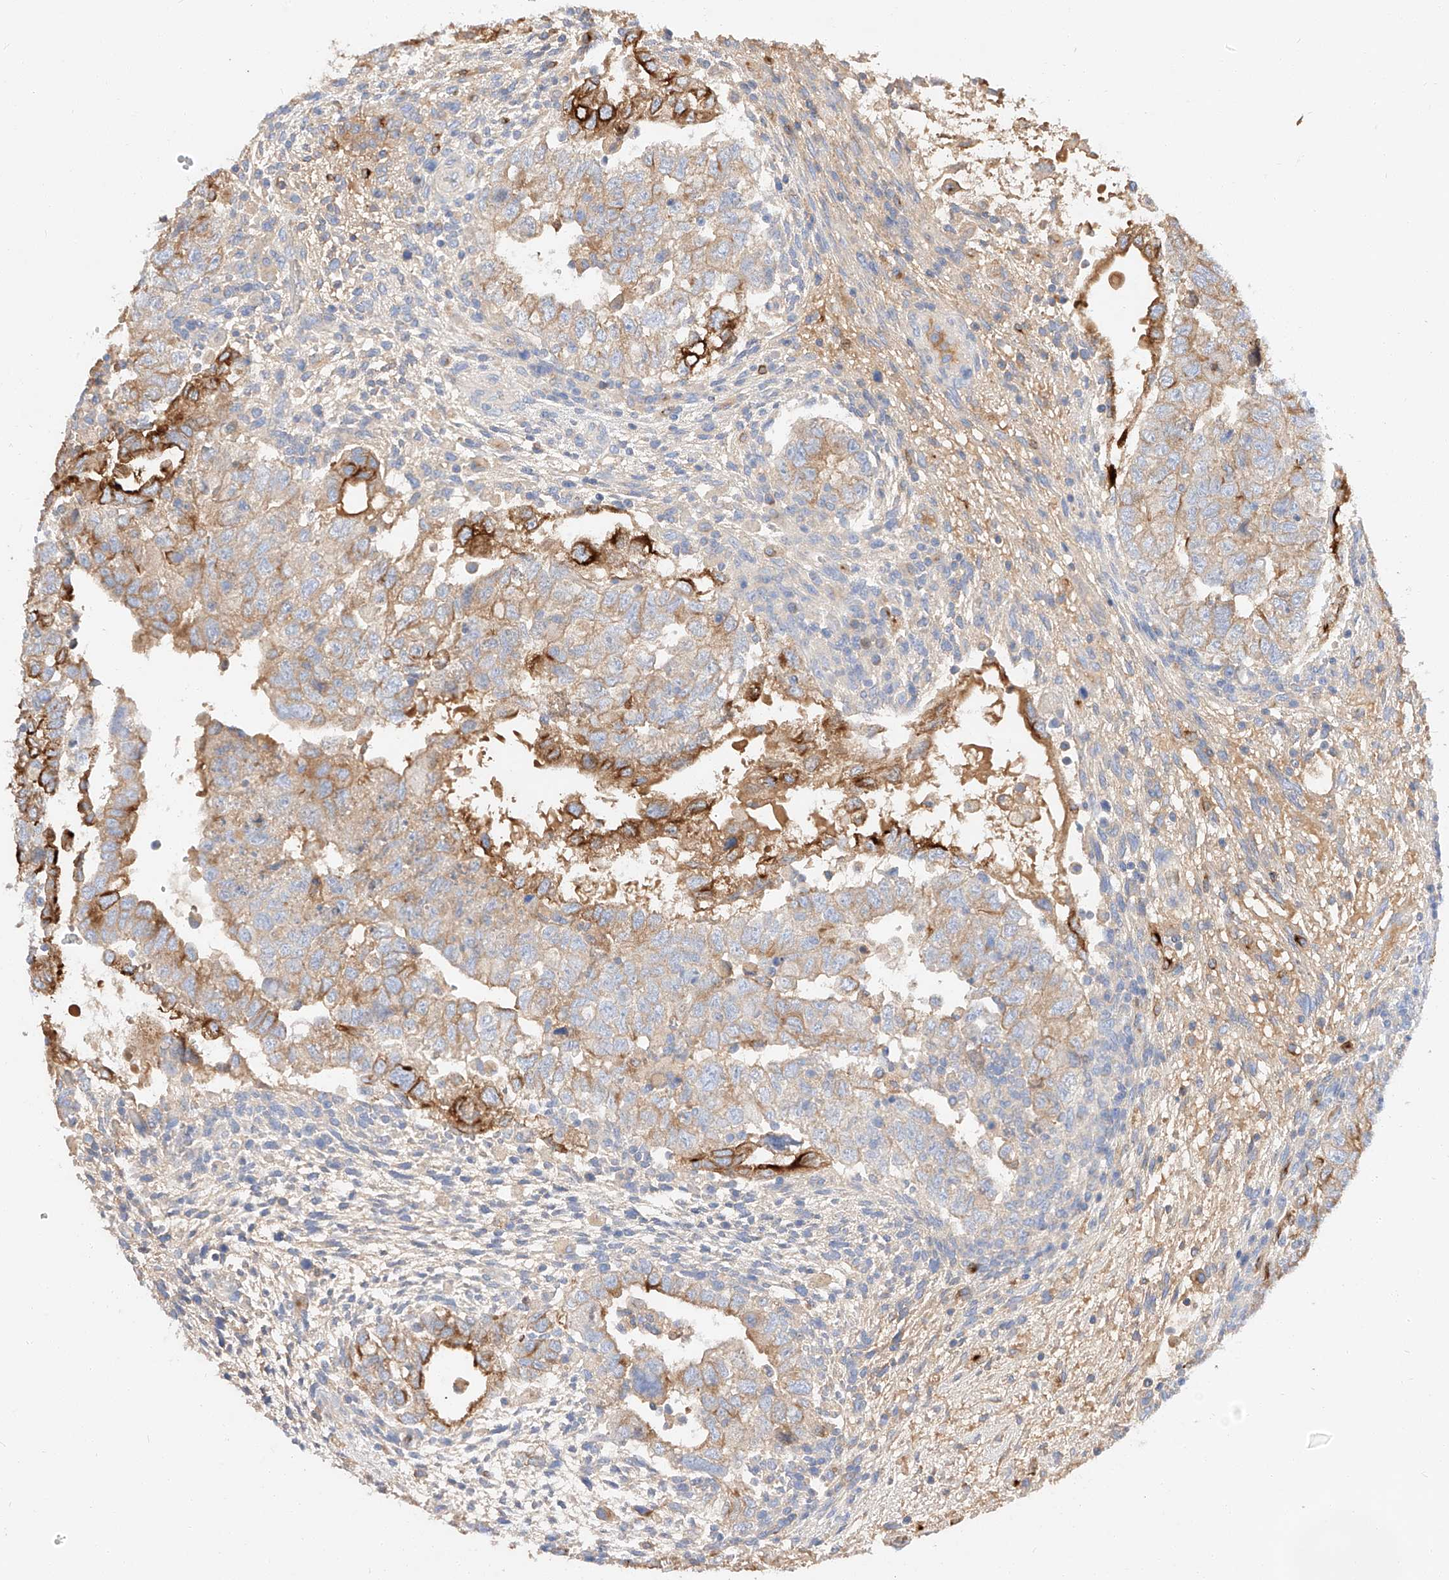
{"staining": {"intensity": "strong", "quantity": "<25%", "location": "cytoplasmic/membranous"}, "tissue": "testis cancer", "cell_type": "Tumor cells", "image_type": "cancer", "snomed": [{"axis": "morphology", "description": "Carcinoma, Embryonal, NOS"}, {"axis": "topography", "description": "Testis"}], "caption": "Protein analysis of embryonal carcinoma (testis) tissue reveals strong cytoplasmic/membranous staining in about <25% of tumor cells.", "gene": "MAP7", "patient": {"sex": "male", "age": 37}}